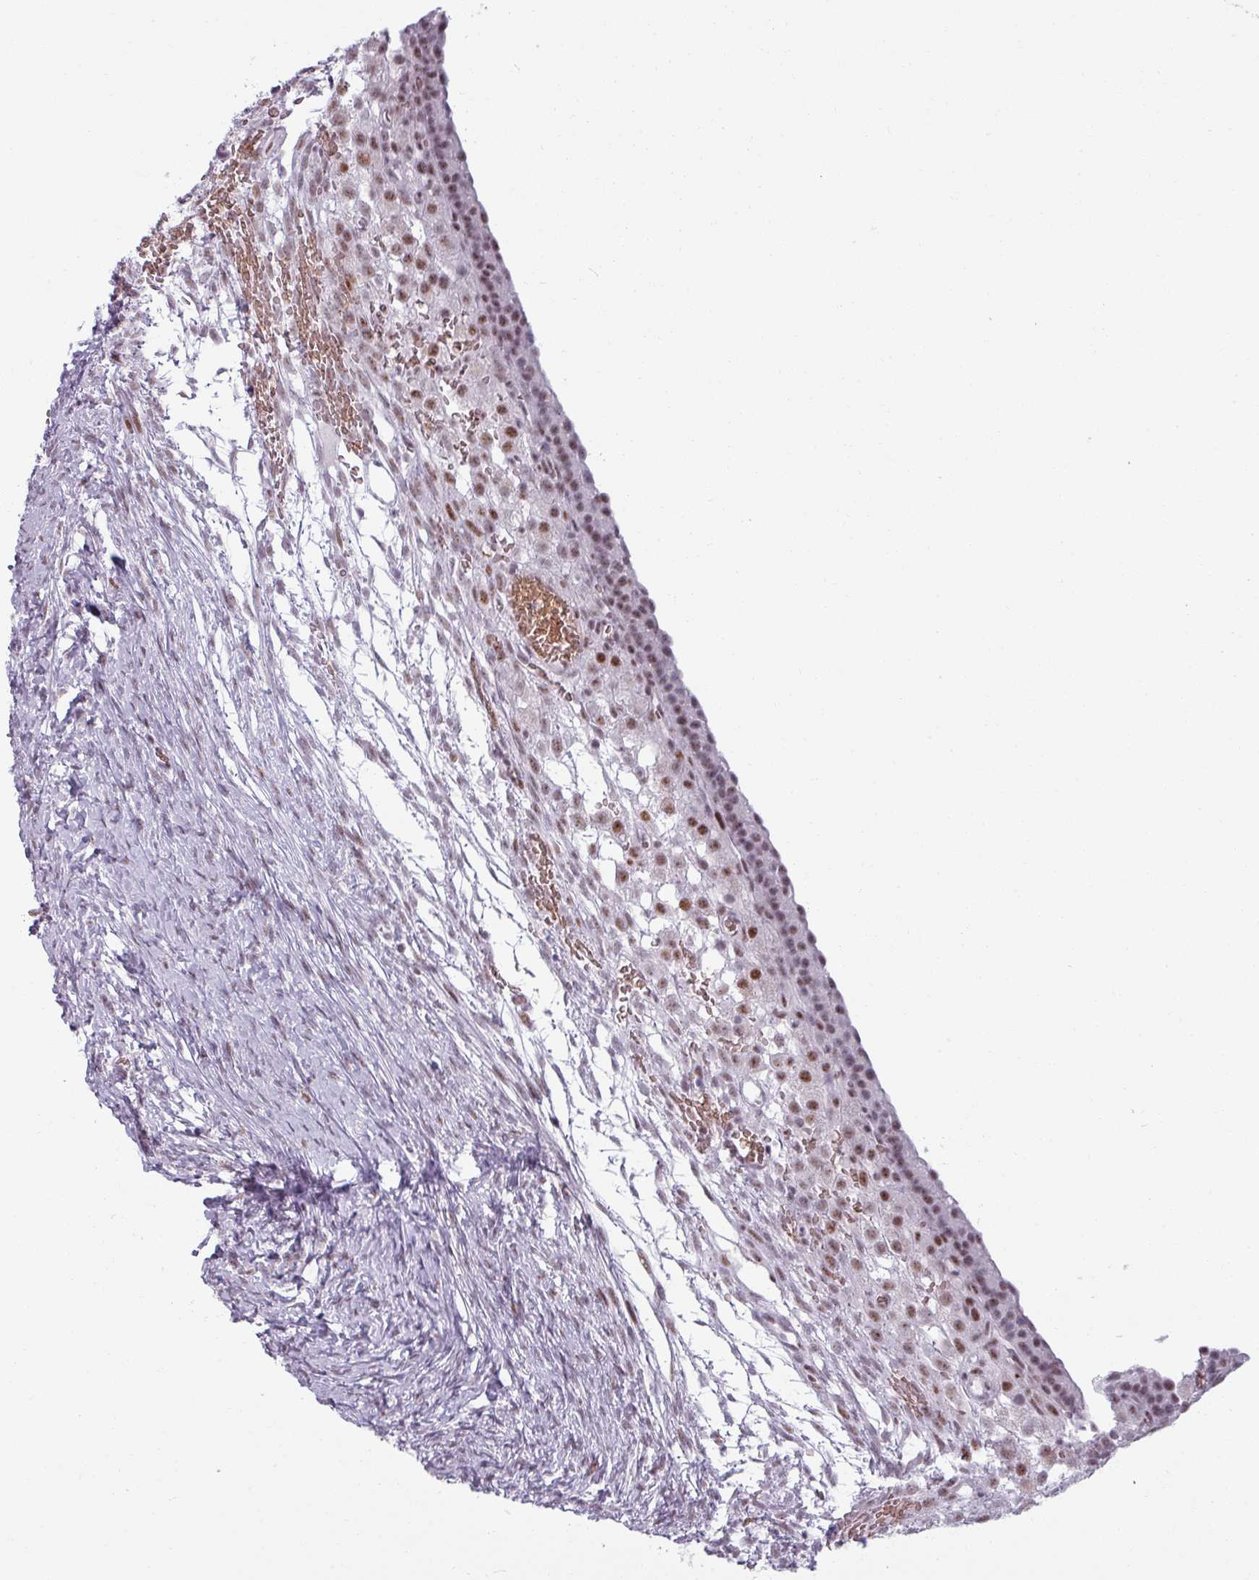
{"staining": {"intensity": "negative", "quantity": "none", "location": "none"}, "tissue": "ovary", "cell_type": "Ovarian stroma cells", "image_type": "normal", "snomed": [{"axis": "morphology", "description": "Normal tissue, NOS"}, {"axis": "topography", "description": "Ovary"}], "caption": "The micrograph shows no significant positivity in ovarian stroma cells of ovary. (Brightfield microscopy of DAB IHC at high magnification).", "gene": "NCOR1", "patient": {"sex": "female", "age": 39}}